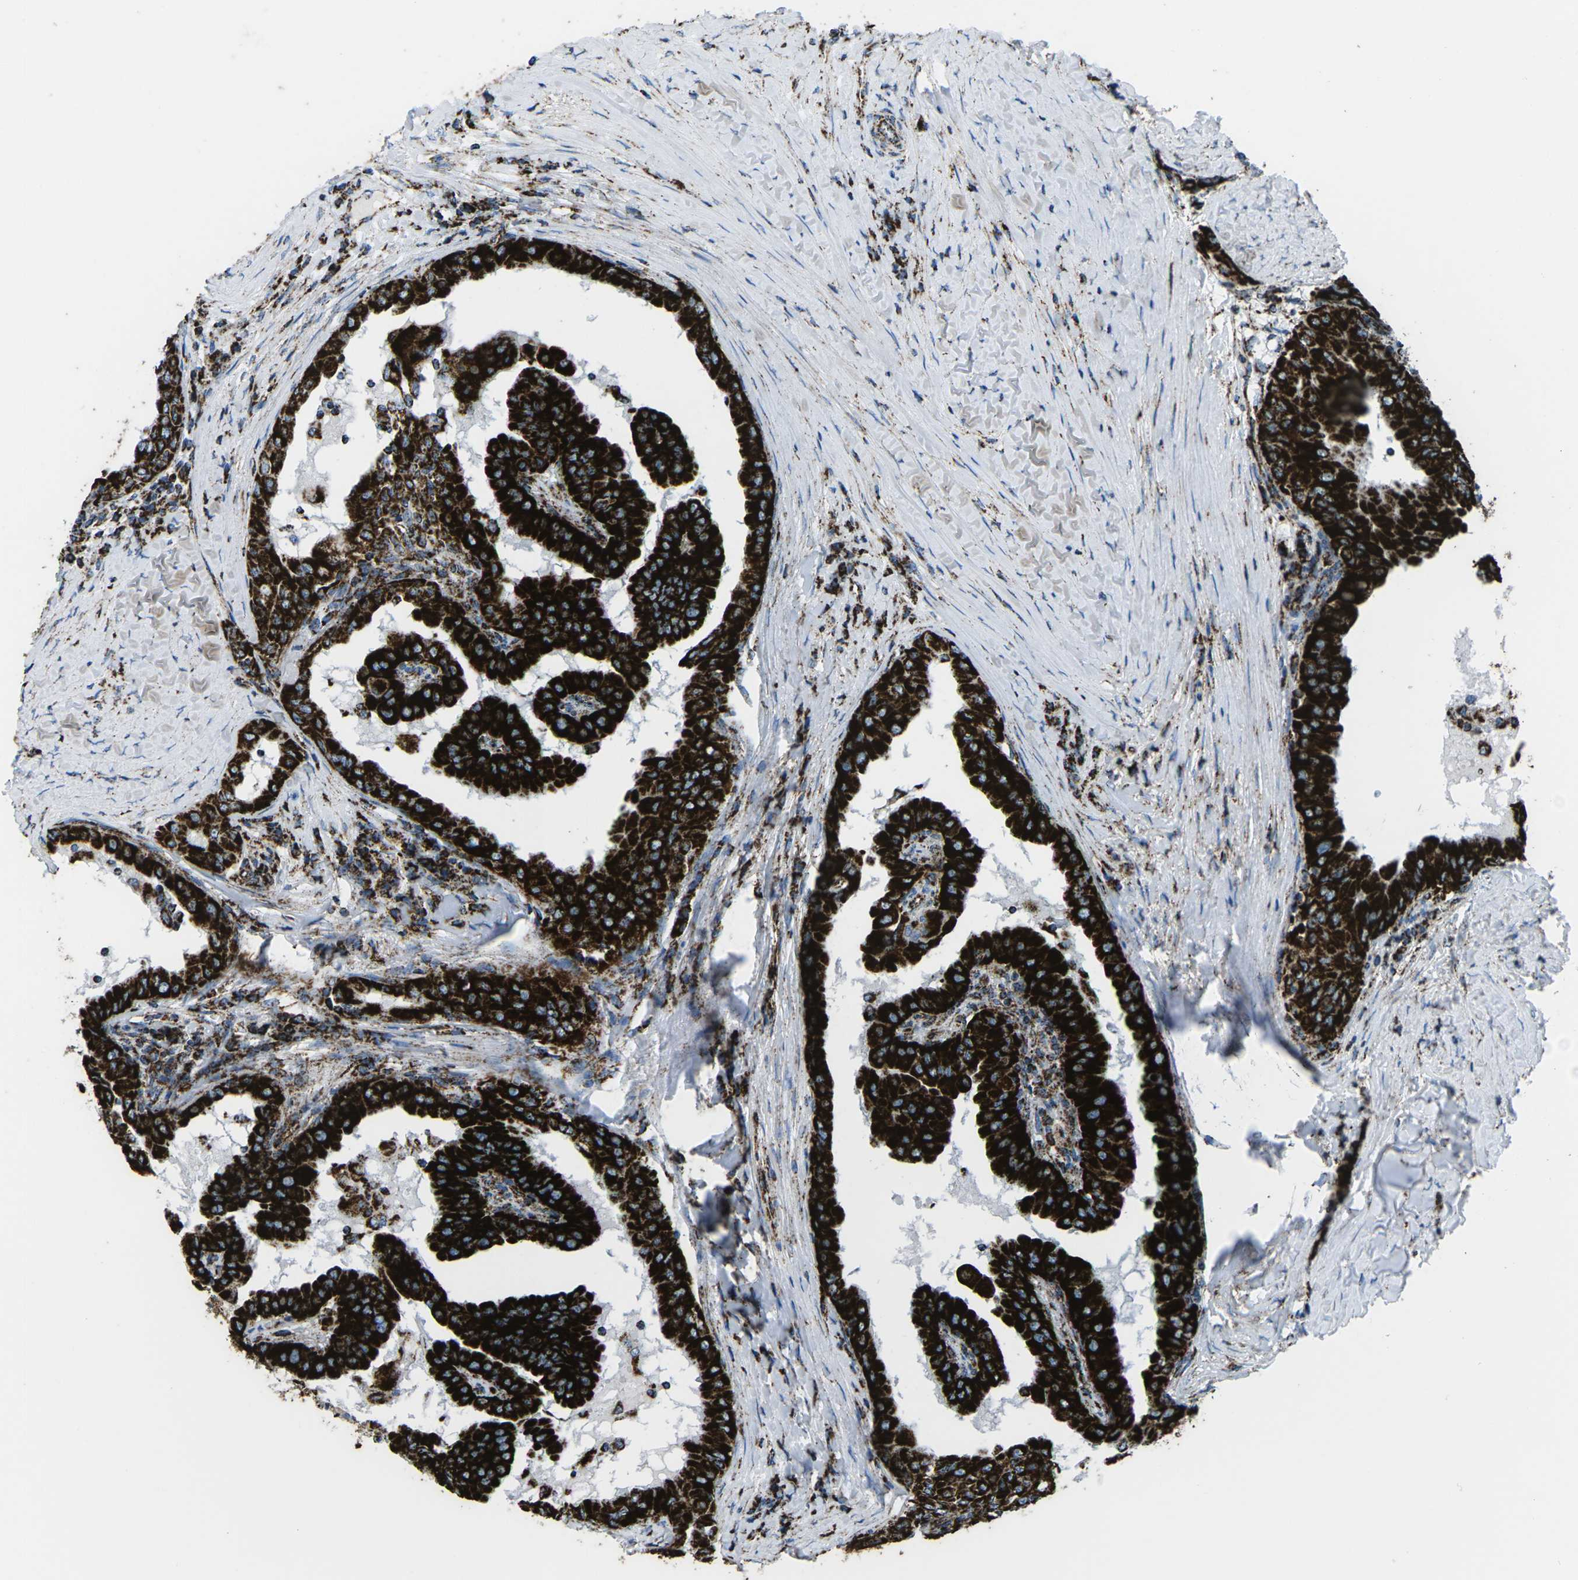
{"staining": {"intensity": "strong", "quantity": ">75%", "location": "cytoplasmic/membranous"}, "tissue": "thyroid cancer", "cell_type": "Tumor cells", "image_type": "cancer", "snomed": [{"axis": "morphology", "description": "Papillary adenocarcinoma, NOS"}, {"axis": "topography", "description": "Thyroid gland"}], "caption": "This is a photomicrograph of immunohistochemistry (IHC) staining of papillary adenocarcinoma (thyroid), which shows strong expression in the cytoplasmic/membranous of tumor cells.", "gene": "MT-CO2", "patient": {"sex": "male", "age": 33}}